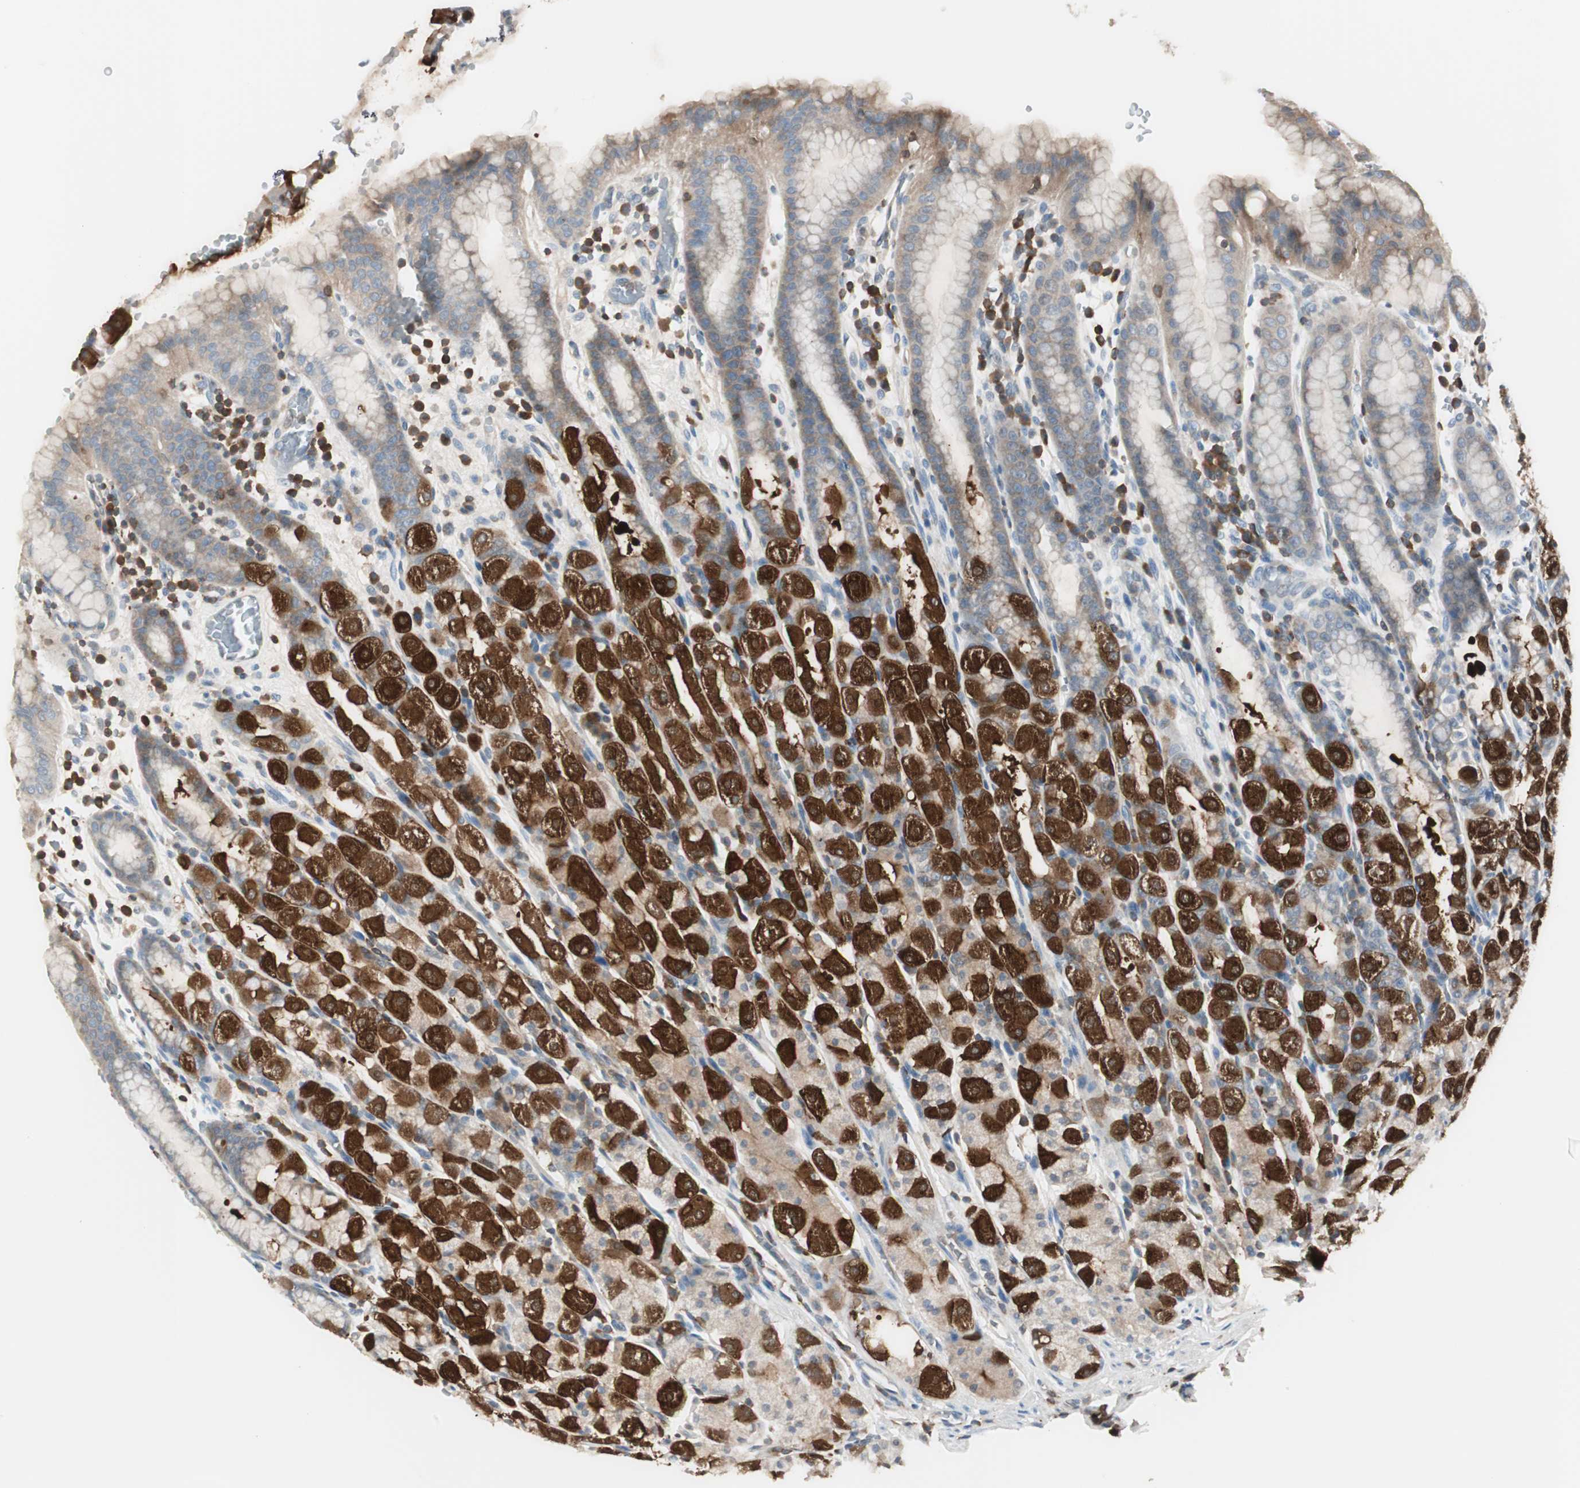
{"staining": {"intensity": "strong", "quantity": "25%-75%", "location": "cytoplasmic/membranous"}, "tissue": "stomach", "cell_type": "Glandular cells", "image_type": "normal", "snomed": [{"axis": "morphology", "description": "Normal tissue, NOS"}, {"axis": "topography", "description": "Stomach, upper"}], "caption": "IHC image of benign stomach: stomach stained using IHC shows high levels of strong protein expression localized specifically in the cytoplasmic/membranous of glandular cells, appearing as a cytoplasmic/membranous brown color.", "gene": "SLC9A3R1", "patient": {"sex": "male", "age": 68}}